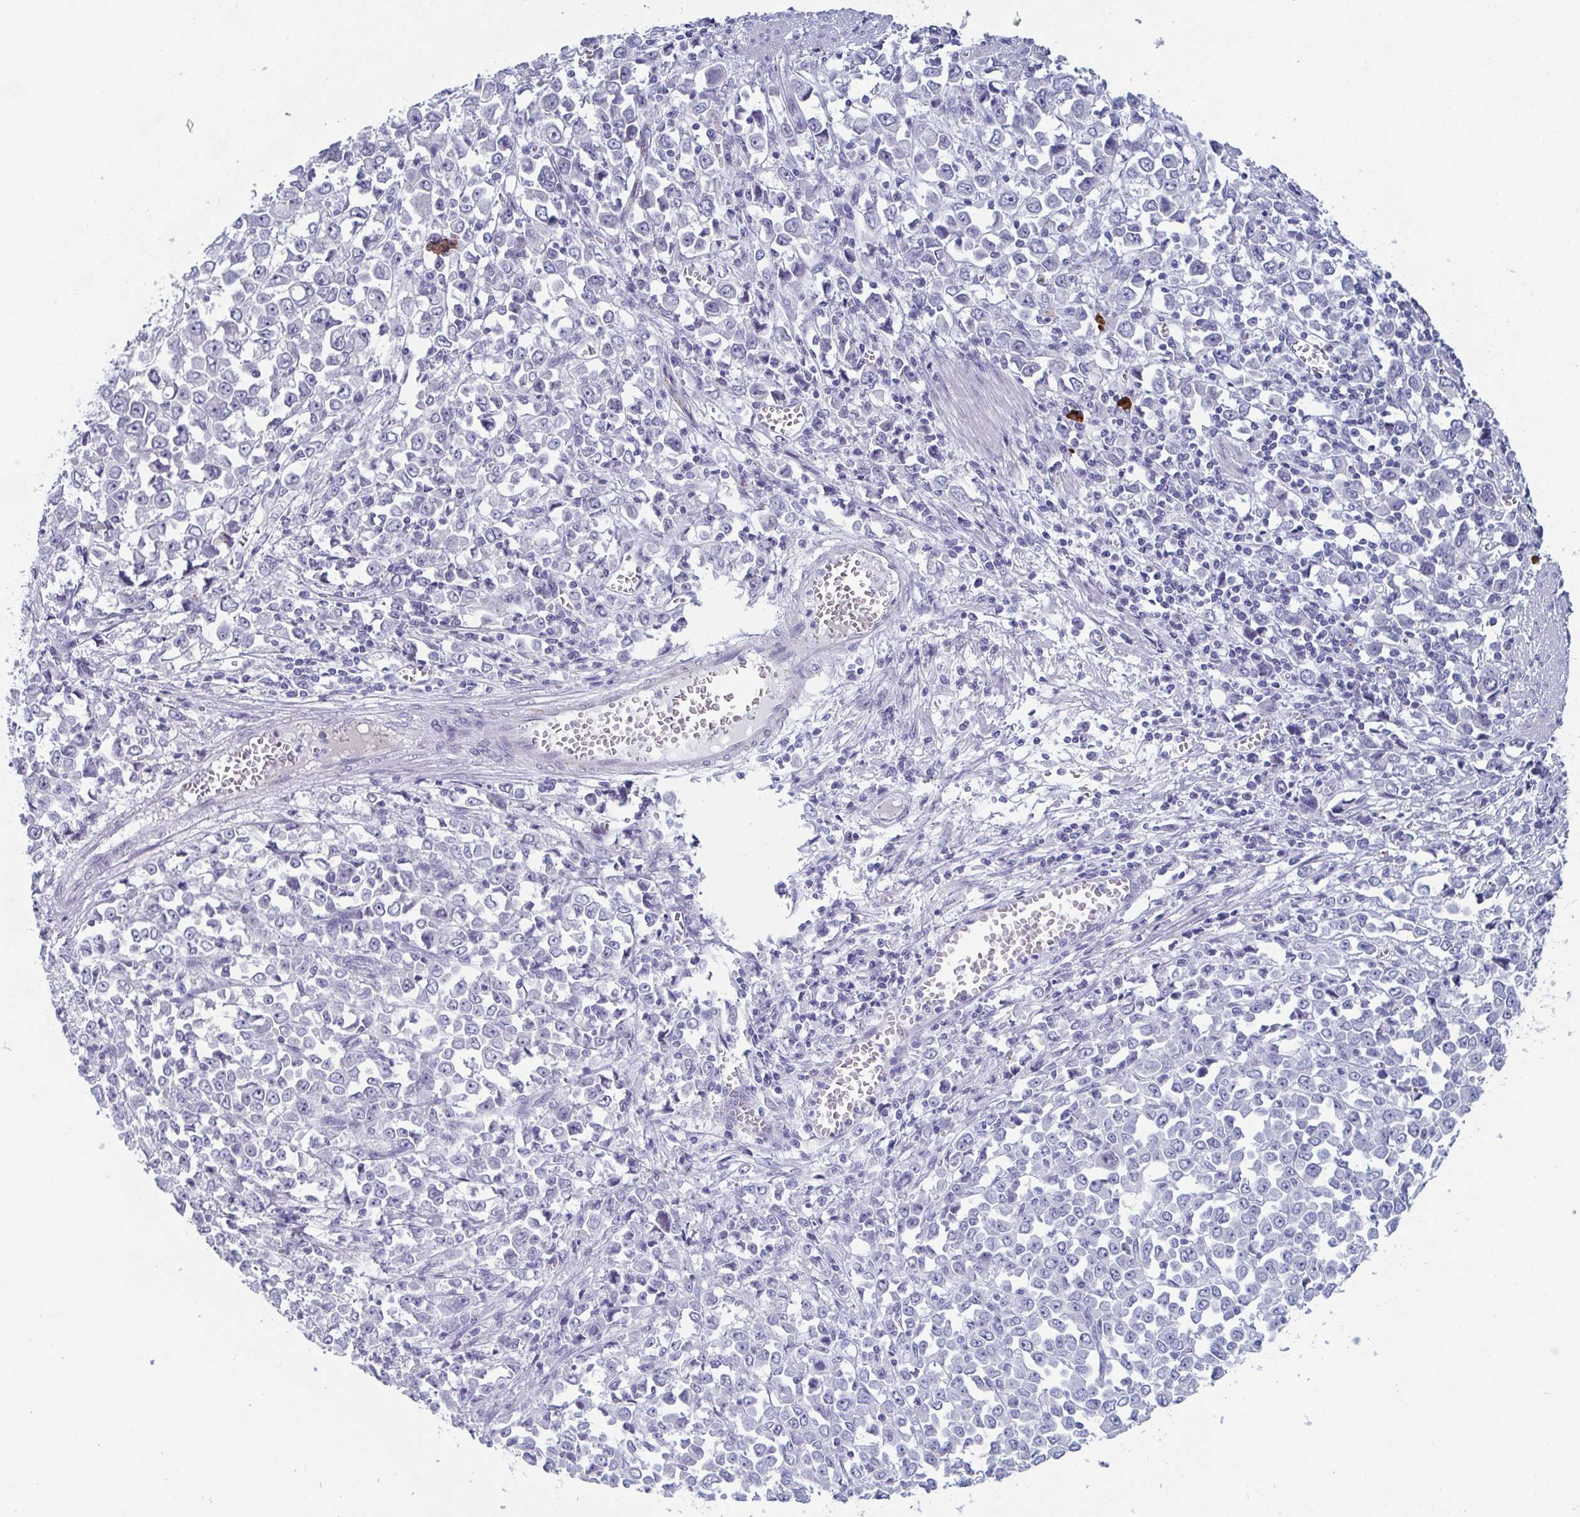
{"staining": {"intensity": "negative", "quantity": "none", "location": "none"}, "tissue": "stomach cancer", "cell_type": "Tumor cells", "image_type": "cancer", "snomed": [{"axis": "morphology", "description": "Adenocarcinoma, NOS"}, {"axis": "topography", "description": "Stomach, upper"}], "caption": "This is a histopathology image of immunohistochemistry staining of adenocarcinoma (stomach), which shows no staining in tumor cells.", "gene": "ZFP64", "patient": {"sex": "male", "age": 70}}